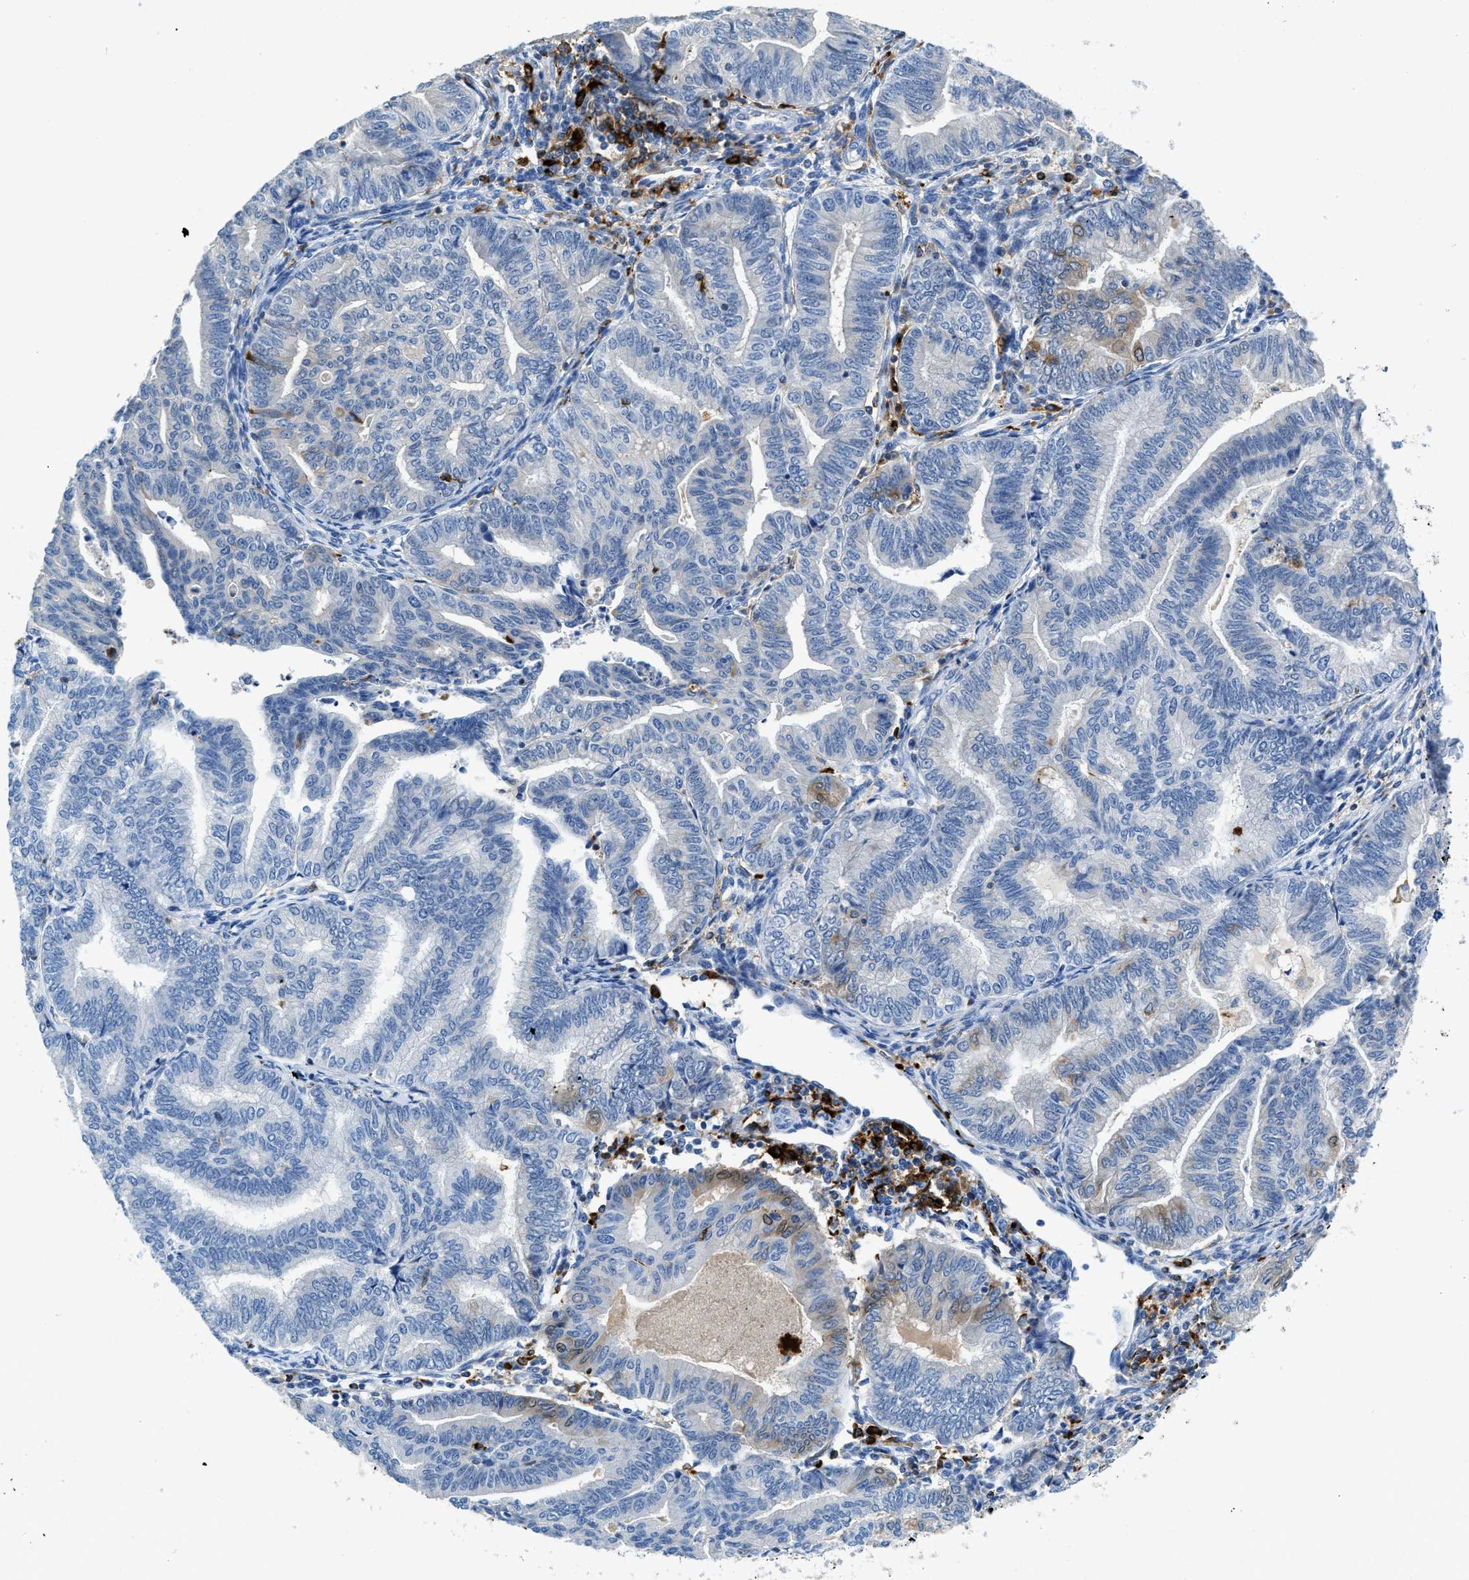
{"staining": {"intensity": "moderate", "quantity": "<25%", "location": "cytoplasmic/membranous"}, "tissue": "endometrial cancer", "cell_type": "Tumor cells", "image_type": "cancer", "snomed": [{"axis": "morphology", "description": "Adenocarcinoma, NOS"}, {"axis": "topography", "description": "Endometrium"}], "caption": "A micrograph of endometrial cancer (adenocarcinoma) stained for a protein demonstrates moderate cytoplasmic/membranous brown staining in tumor cells.", "gene": "CD226", "patient": {"sex": "female", "age": 79}}